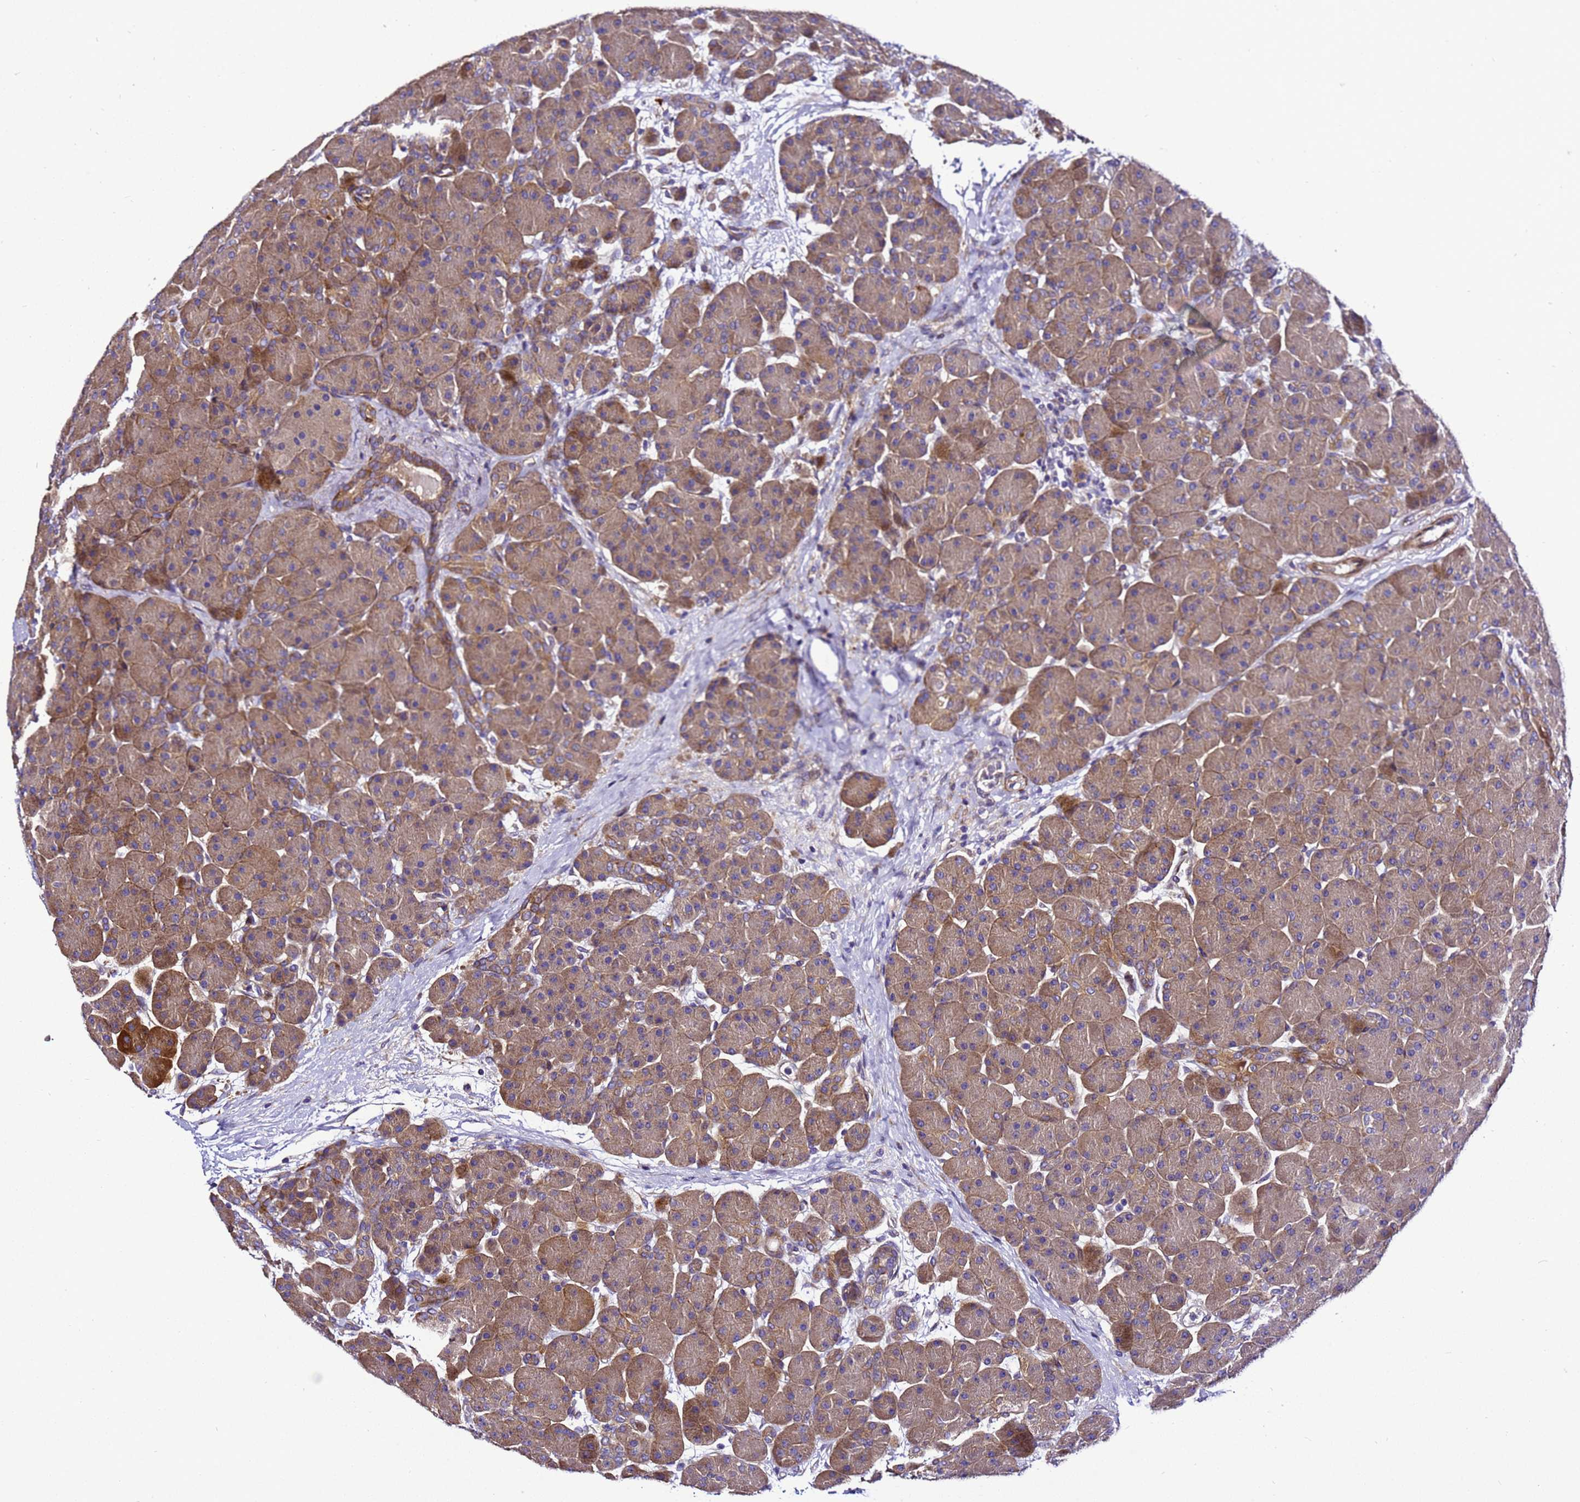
{"staining": {"intensity": "moderate", "quantity": ">75%", "location": "cytoplasmic/membranous"}, "tissue": "pancreas", "cell_type": "Exocrine glandular cells", "image_type": "normal", "snomed": [{"axis": "morphology", "description": "Normal tissue, NOS"}, {"axis": "topography", "description": "Pancreas"}], "caption": "Exocrine glandular cells exhibit medium levels of moderate cytoplasmic/membranous staining in approximately >75% of cells in normal human pancreas.", "gene": "ZNF417", "patient": {"sex": "male", "age": 66}}